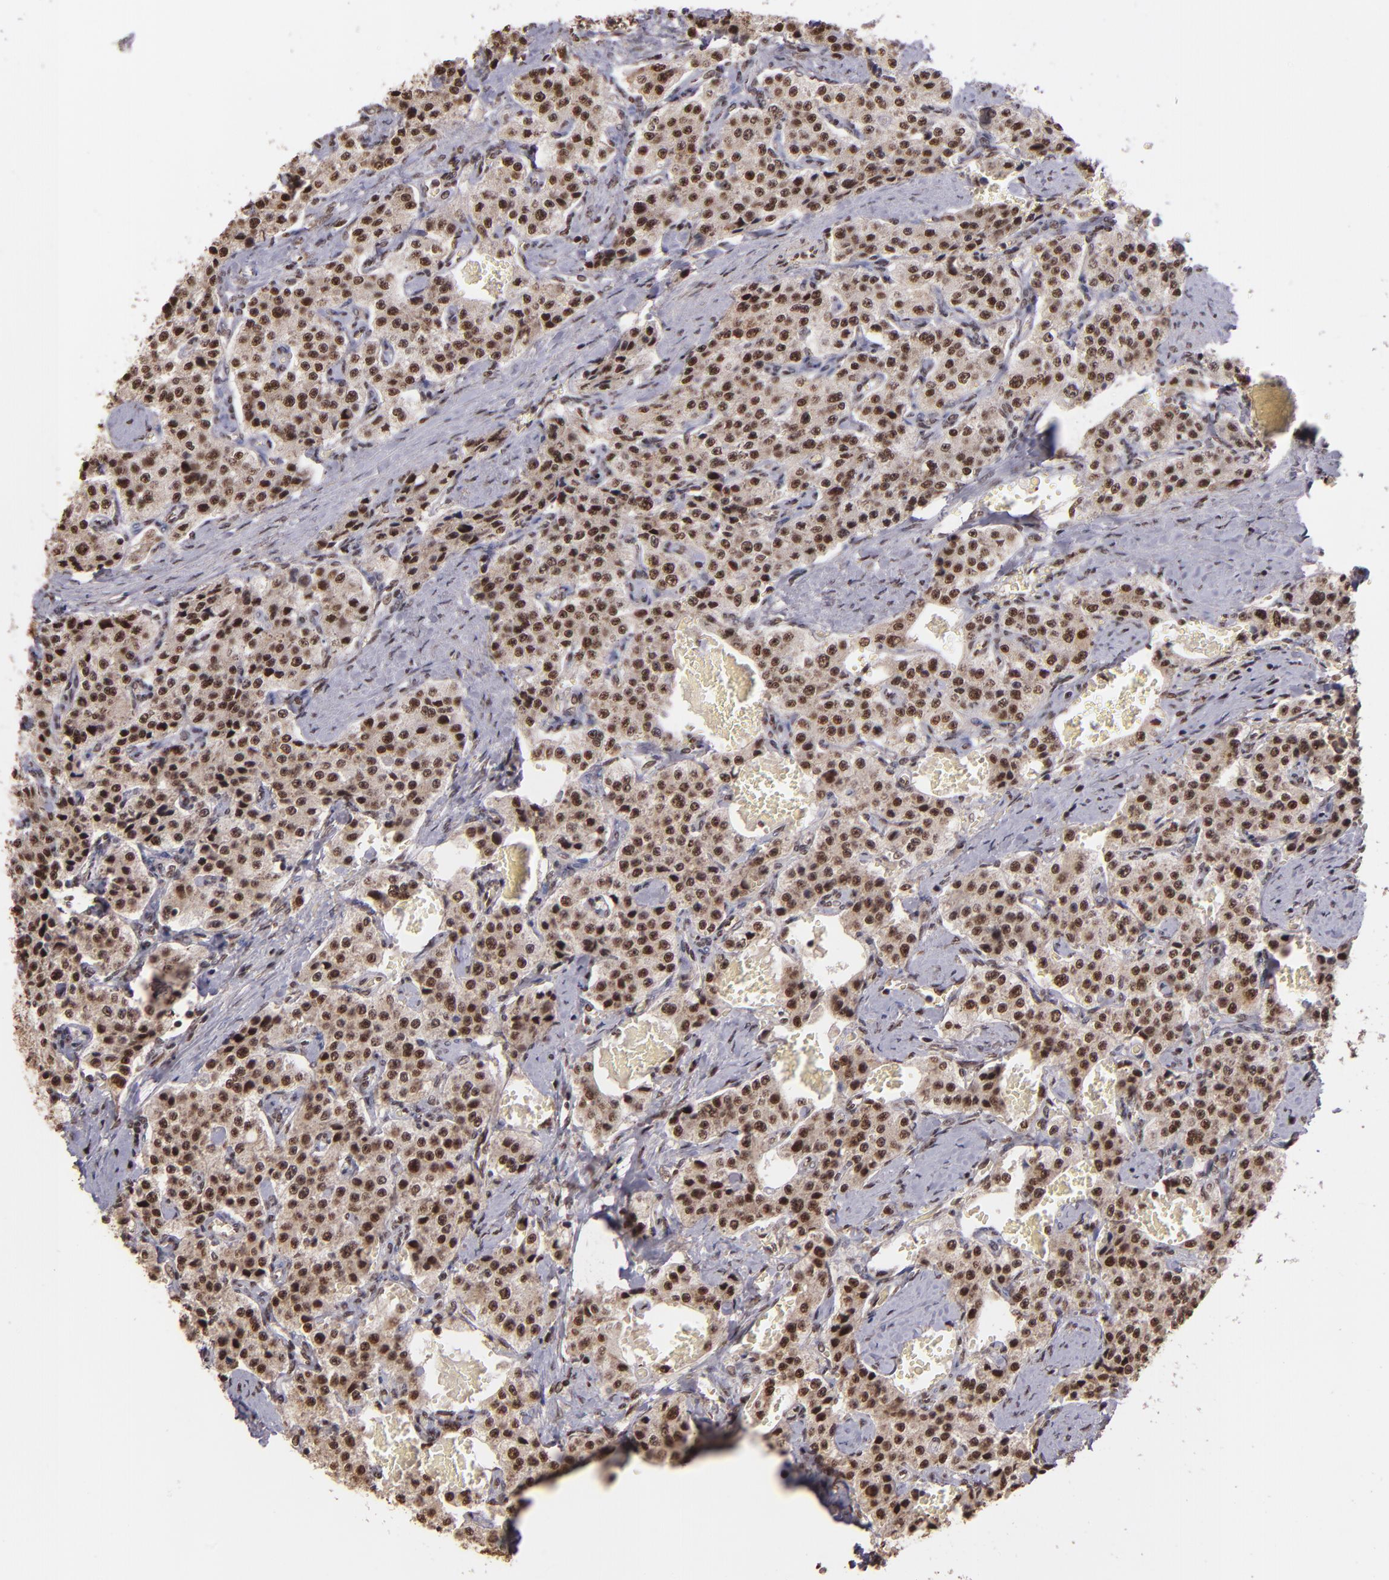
{"staining": {"intensity": "strong", "quantity": ">75%", "location": "nuclear"}, "tissue": "carcinoid", "cell_type": "Tumor cells", "image_type": "cancer", "snomed": [{"axis": "morphology", "description": "Carcinoid, malignant, NOS"}, {"axis": "topography", "description": "Small intestine"}], "caption": "Brown immunohistochemical staining in malignant carcinoid shows strong nuclear positivity in approximately >75% of tumor cells. Immunohistochemistry (ihc) stains the protein in brown and the nuclei are stained blue.", "gene": "PQBP1", "patient": {"sex": "male", "age": 52}}